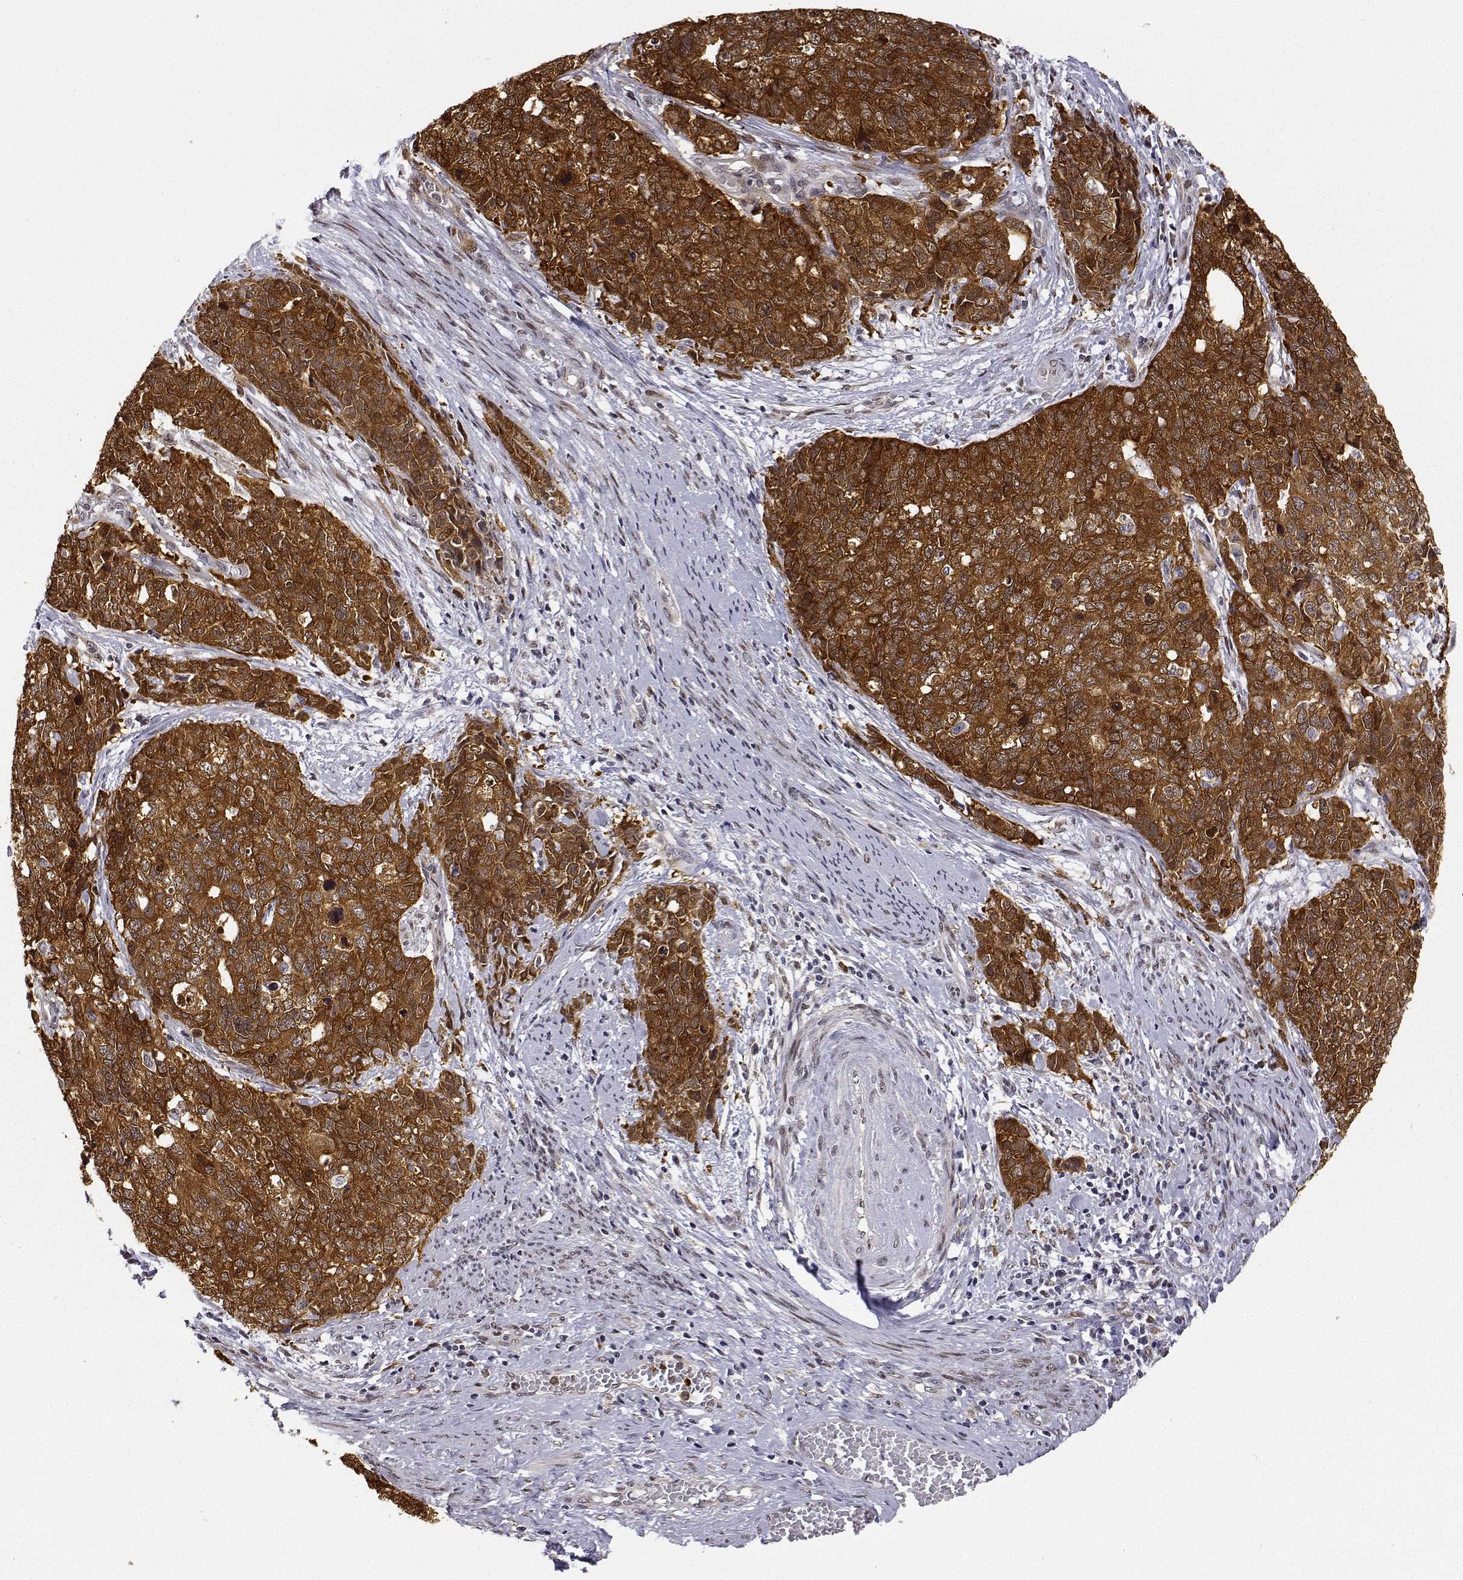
{"staining": {"intensity": "strong", "quantity": ">75%", "location": "cytoplasmic/membranous,nuclear"}, "tissue": "cervical cancer", "cell_type": "Tumor cells", "image_type": "cancer", "snomed": [{"axis": "morphology", "description": "Squamous cell carcinoma, NOS"}, {"axis": "topography", "description": "Cervix"}], "caption": "A high amount of strong cytoplasmic/membranous and nuclear expression is present in about >75% of tumor cells in cervical squamous cell carcinoma tissue.", "gene": "PHGDH", "patient": {"sex": "female", "age": 63}}